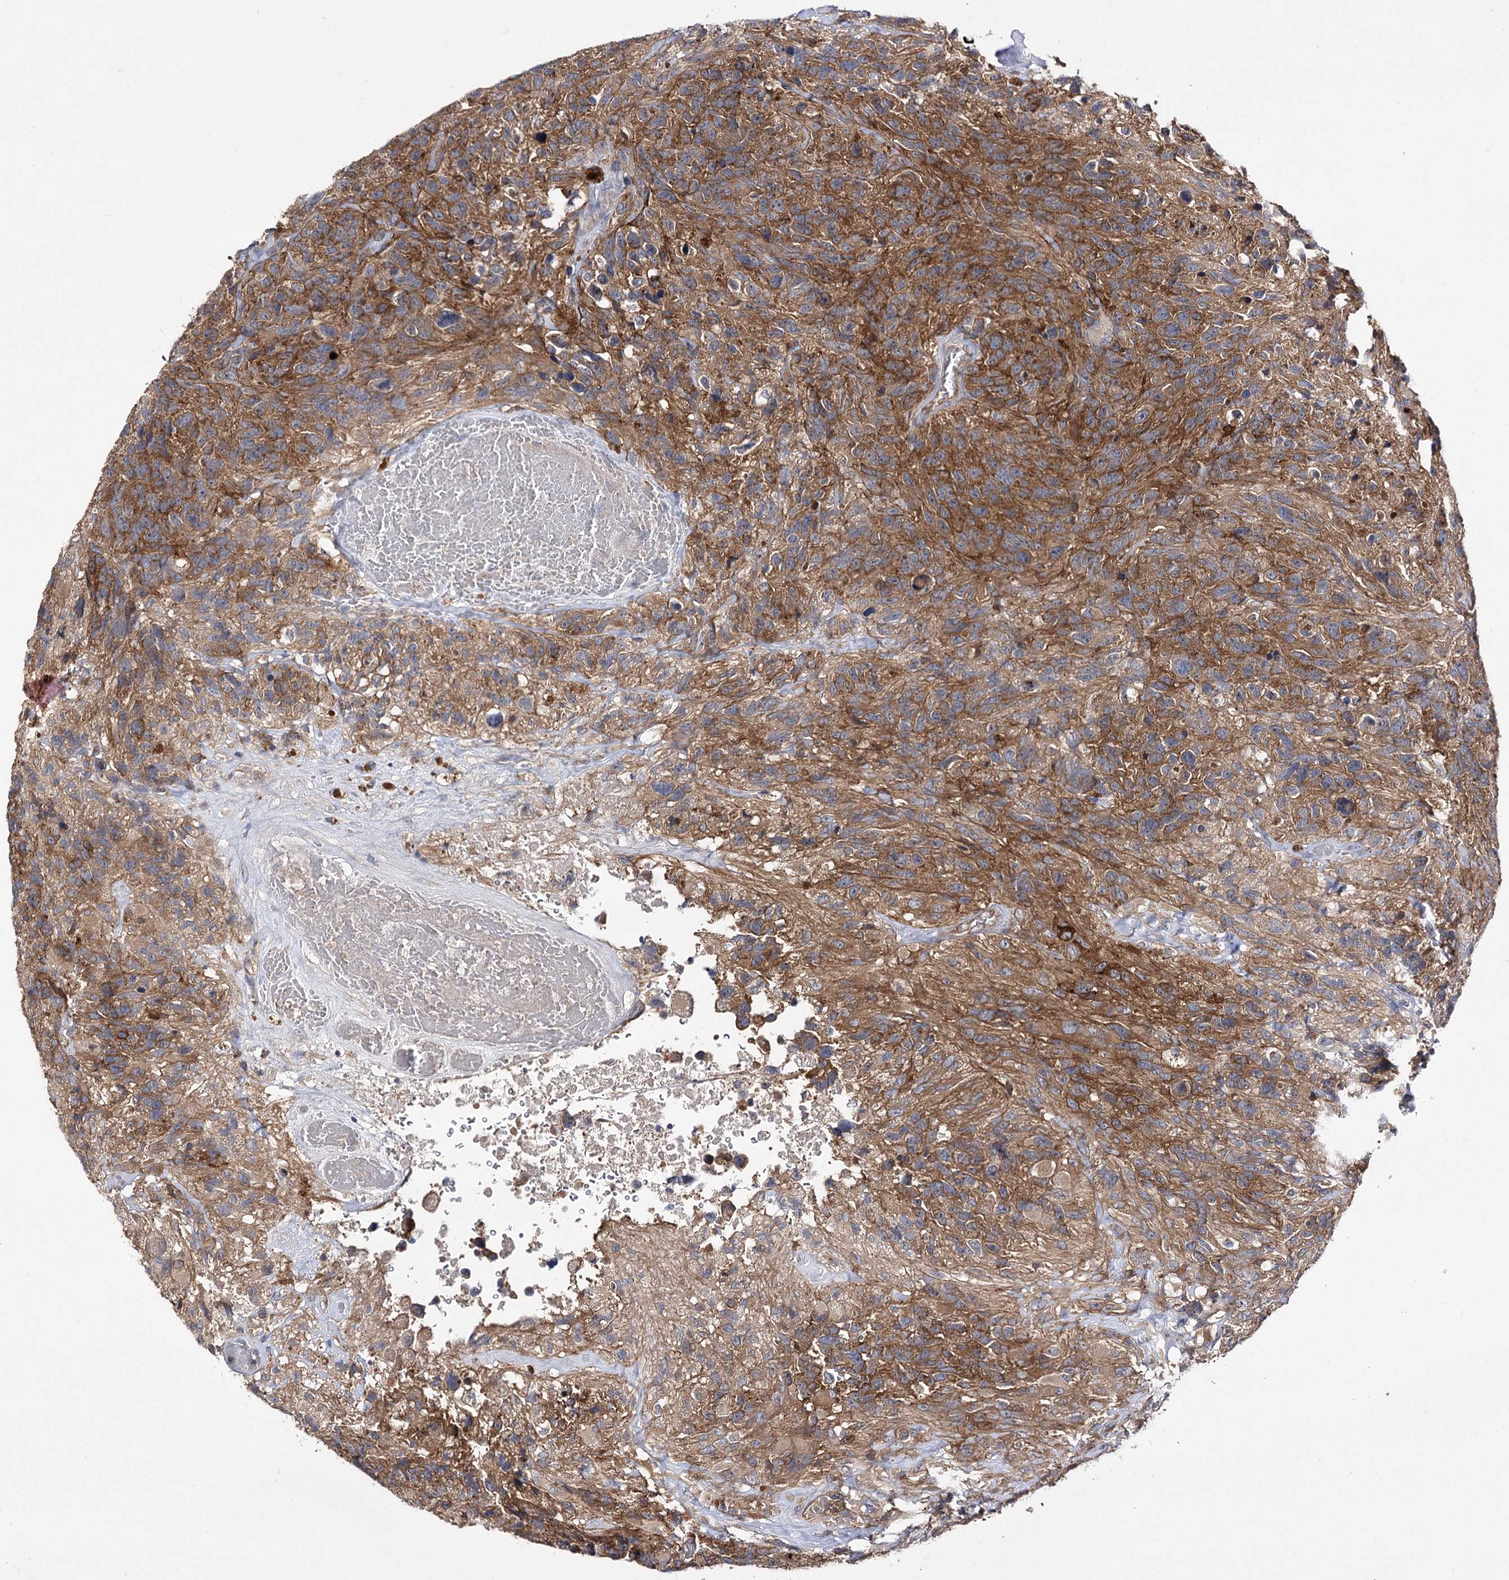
{"staining": {"intensity": "strong", "quantity": "25%-75%", "location": "cytoplasmic/membranous"}, "tissue": "glioma", "cell_type": "Tumor cells", "image_type": "cancer", "snomed": [{"axis": "morphology", "description": "Glioma, malignant, High grade"}, {"axis": "topography", "description": "Brain"}], "caption": "The photomicrograph displays immunohistochemical staining of malignant glioma (high-grade). There is strong cytoplasmic/membranous positivity is identified in about 25%-75% of tumor cells.", "gene": "BCR", "patient": {"sex": "male", "age": 69}}